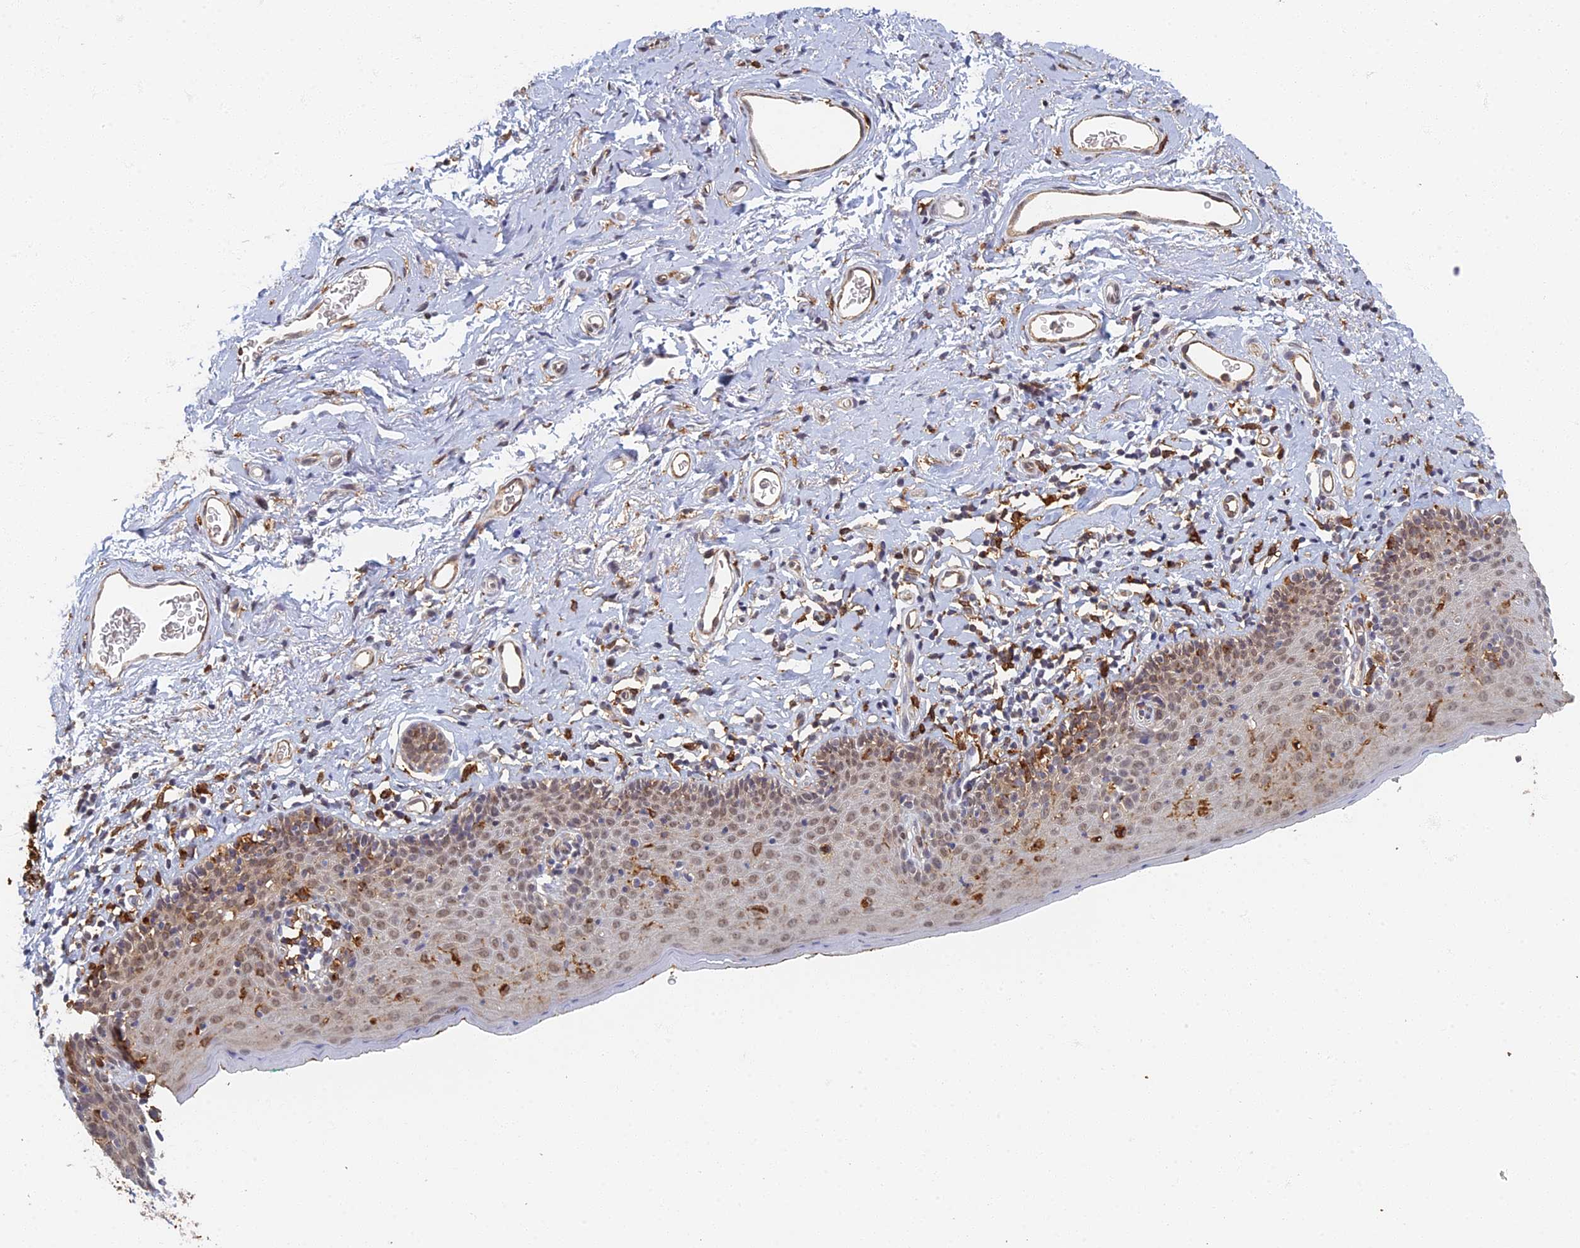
{"staining": {"intensity": "moderate", "quantity": ">75%", "location": "nuclear"}, "tissue": "skin", "cell_type": "Epidermal cells", "image_type": "normal", "snomed": [{"axis": "morphology", "description": "Normal tissue, NOS"}, {"axis": "topography", "description": "Vulva"}], "caption": "Immunohistochemical staining of normal human skin exhibits >75% levels of moderate nuclear protein staining in approximately >75% of epidermal cells. (Brightfield microscopy of DAB IHC at high magnification).", "gene": "GPATCH1", "patient": {"sex": "female", "age": 66}}